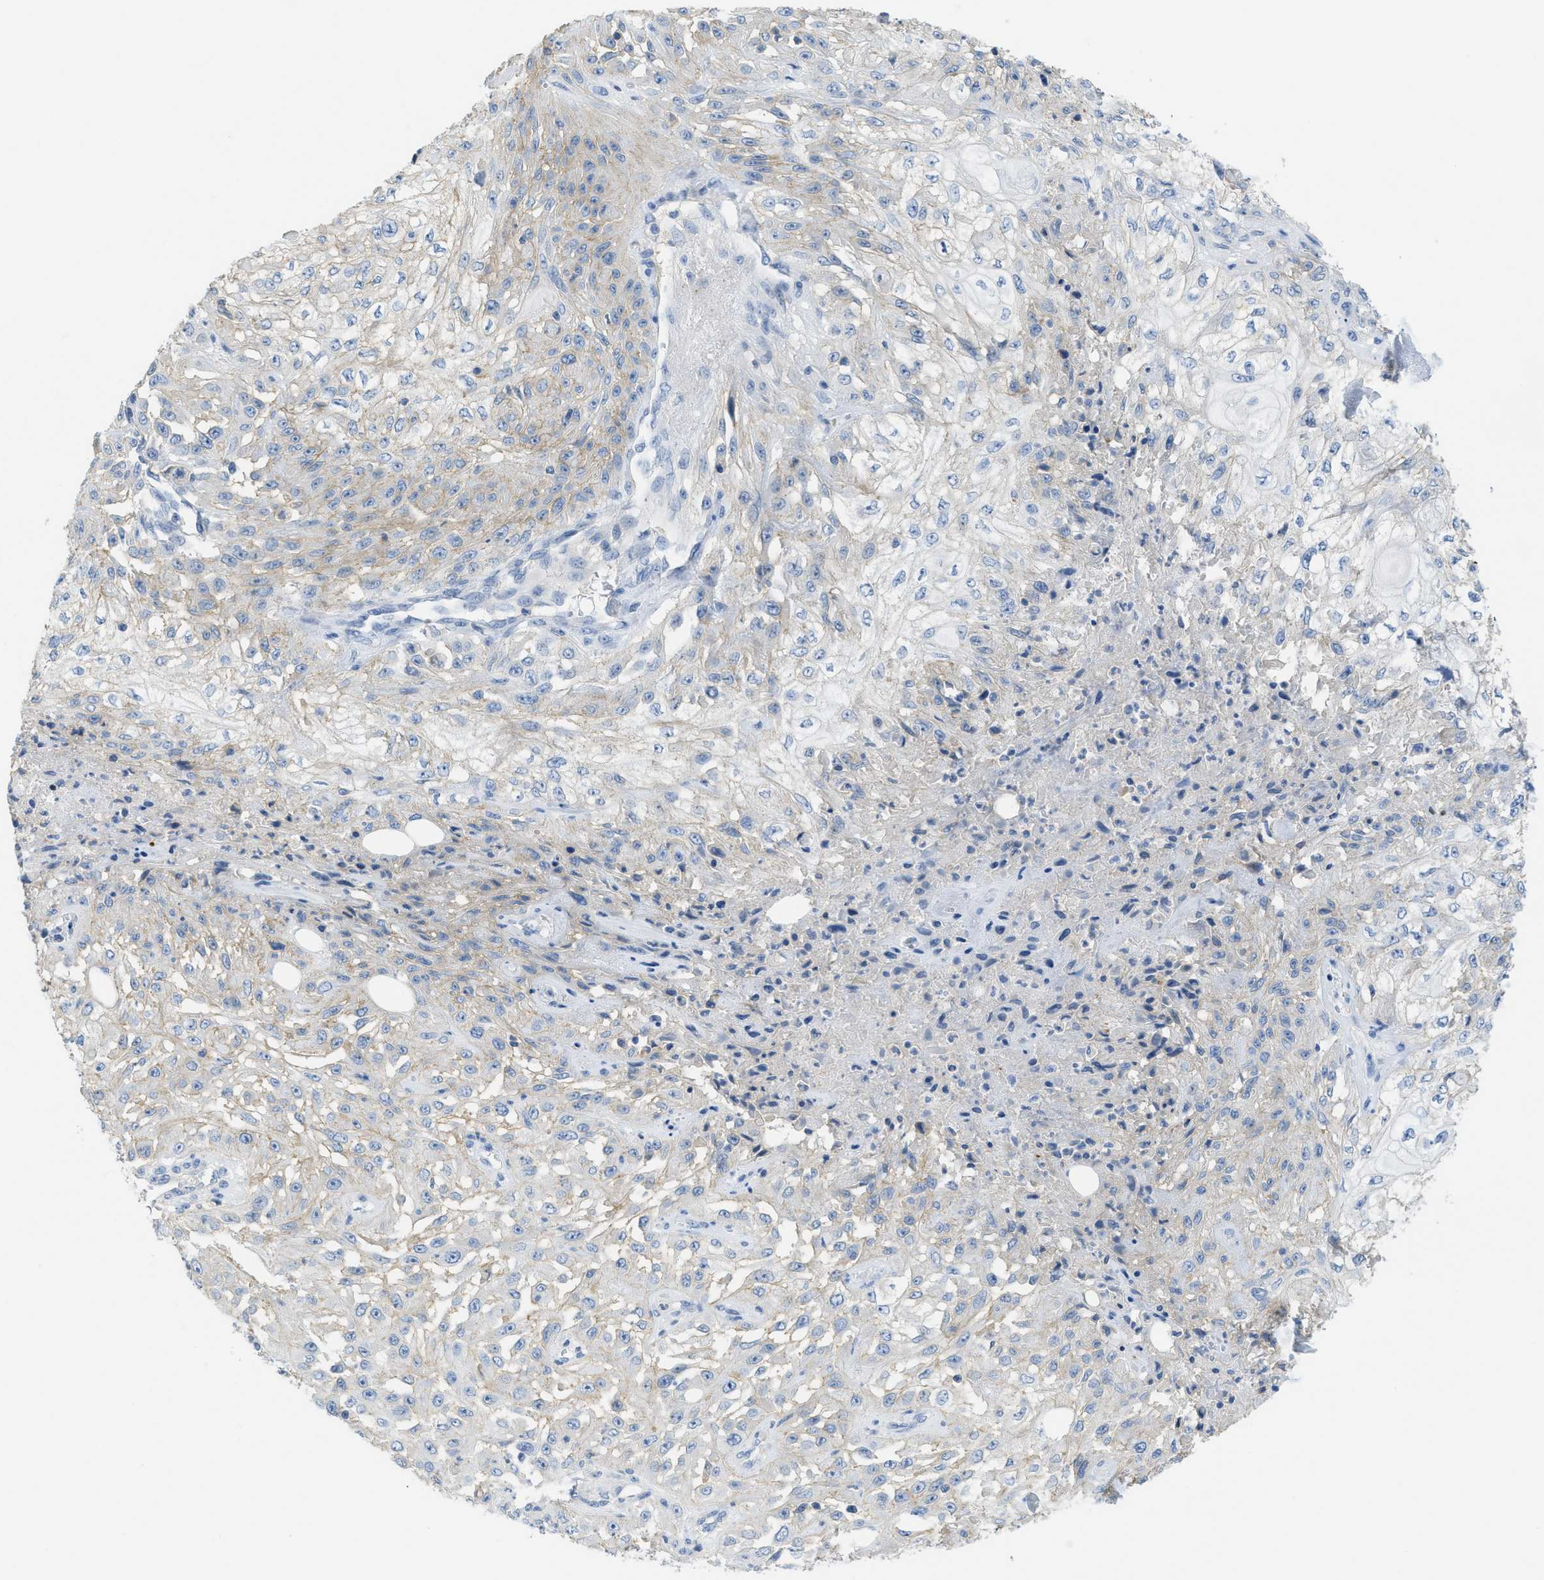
{"staining": {"intensity": "weak", "quantity": "25%-75%", "location": "cytoplasmic/membranous"}, "tissue": "skin cancer", "cell_type": "Tumor cells", "image_type": "cancer", "snomed": [{"axis": "morphology", "description": "Squamous cell carcinoma, NOS"}, {"axis": "morphology", "description": "Squamous cell carcinoma, metastatic, NOS"}, {"axis": "topography", "description": "Skin"}, {"axis": "topography", "description": "Lymph node"}], "caption": "Immunohistochemistry staining of skin cancer, which shows low levels of weak cytoplasmic/membranous positivity in approximately 25%-75% of tumor cells indicating weak cytoplasmic/membranous protein staining. The staining was performed using DAB (brown) for protein detection and nuclei were counterstained in hematoxylin (blue).", "gene": "CNNM4", "patient": {"sex": "male", "age": 75}}